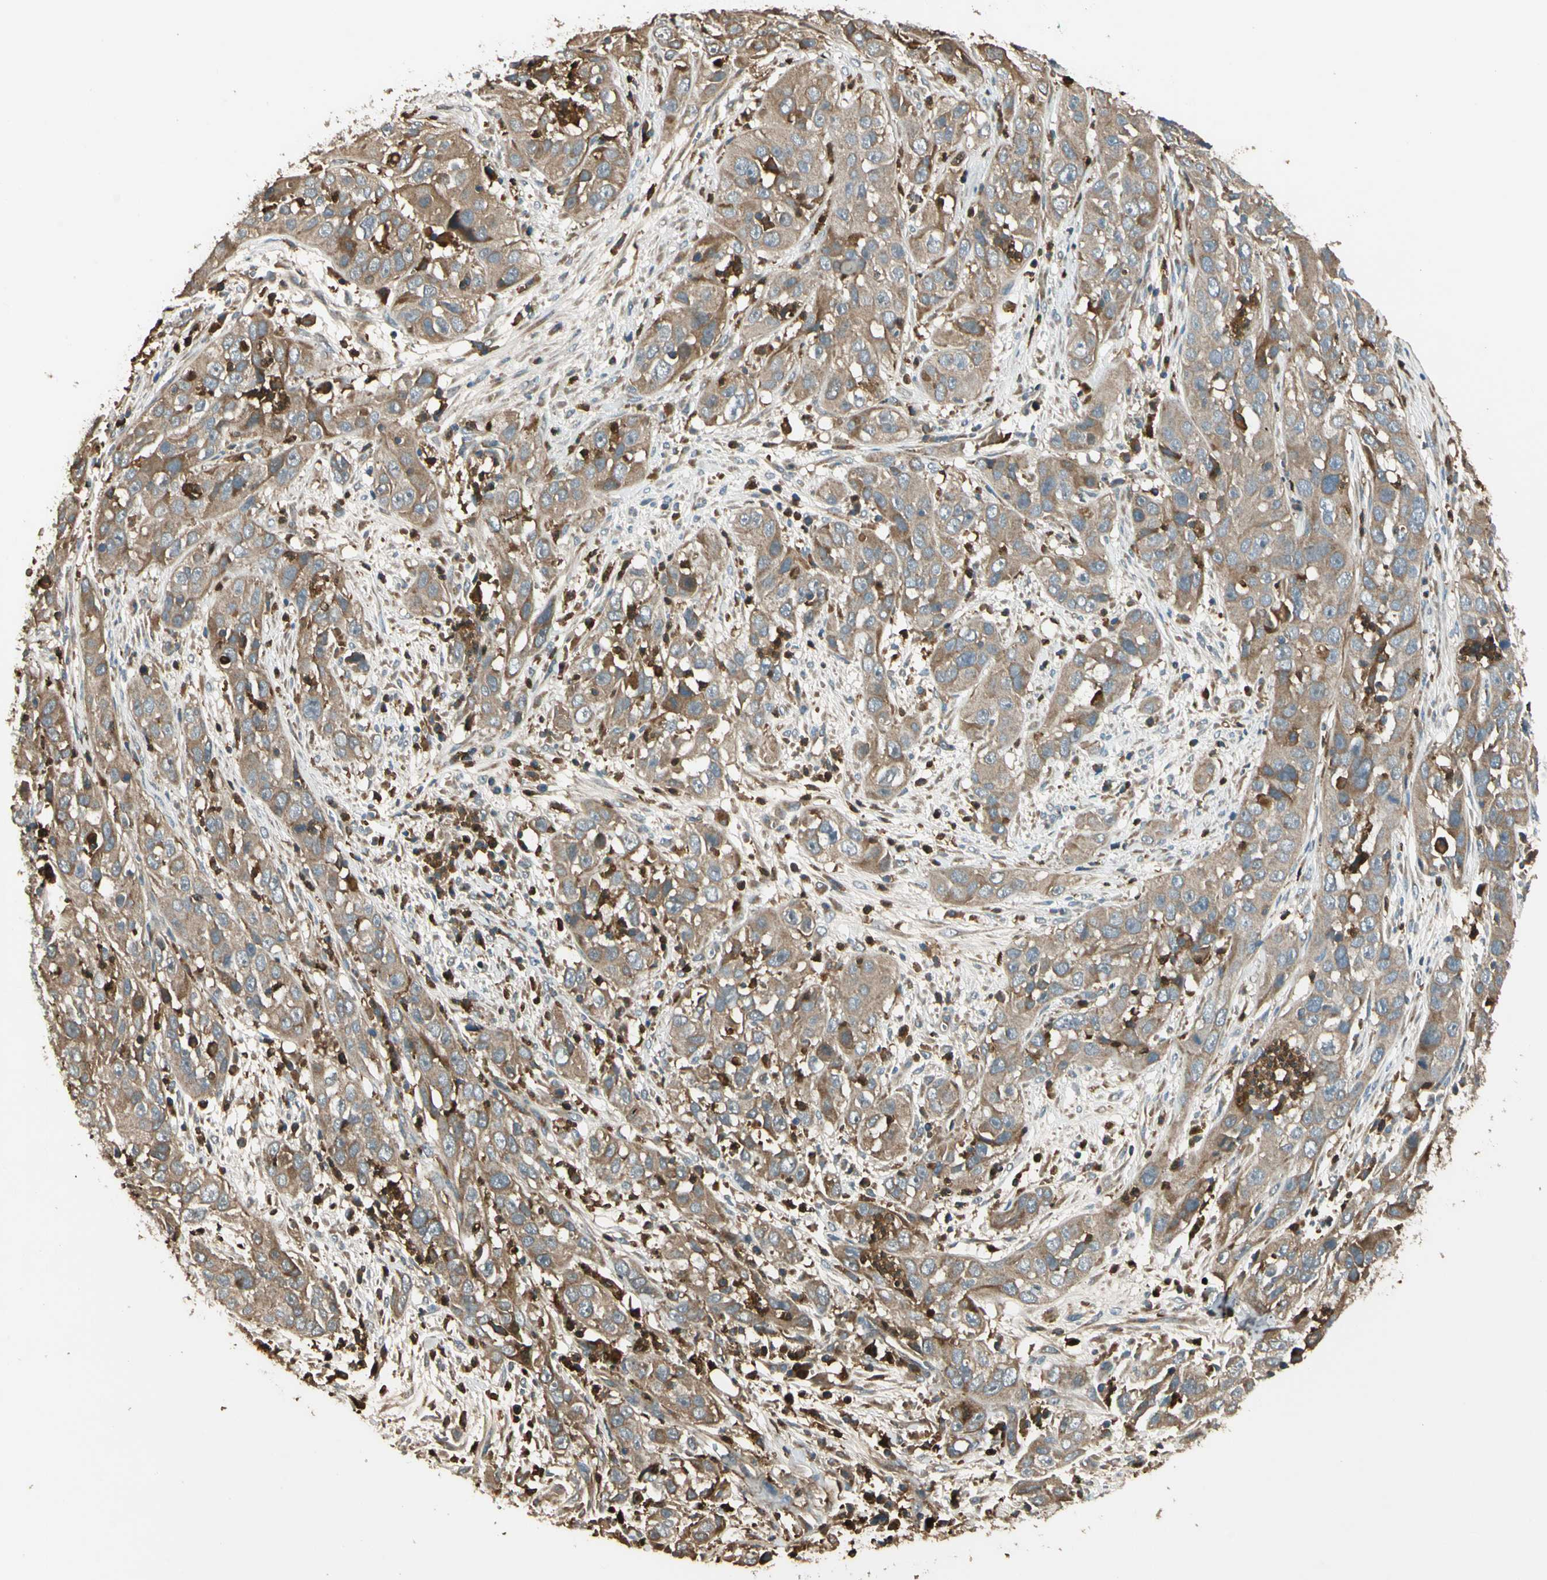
{"staining": {"intensity": "weak", "quantity": ">75%", "location": "cytoplasmic/membranous"}, "tissue": "cervical cancer", "cell_type": "Tumor cells", "image_type": "cancer", "snomed": [{"axis": "morphology", "description": "Squamous cell carcinoma, NOS"}, {"axis": "topography", "description": "Cervix"}], "caption": "A brown stain highlights weak cytoplasmic/membranous positivity of a protein in cervical squamous cell carcinoma tumor cells. (DAB IHC, brown staining for protein, blue staining for nuclei).", "gene": "STX11", "patient": {"sex": "female", "age": 32}}